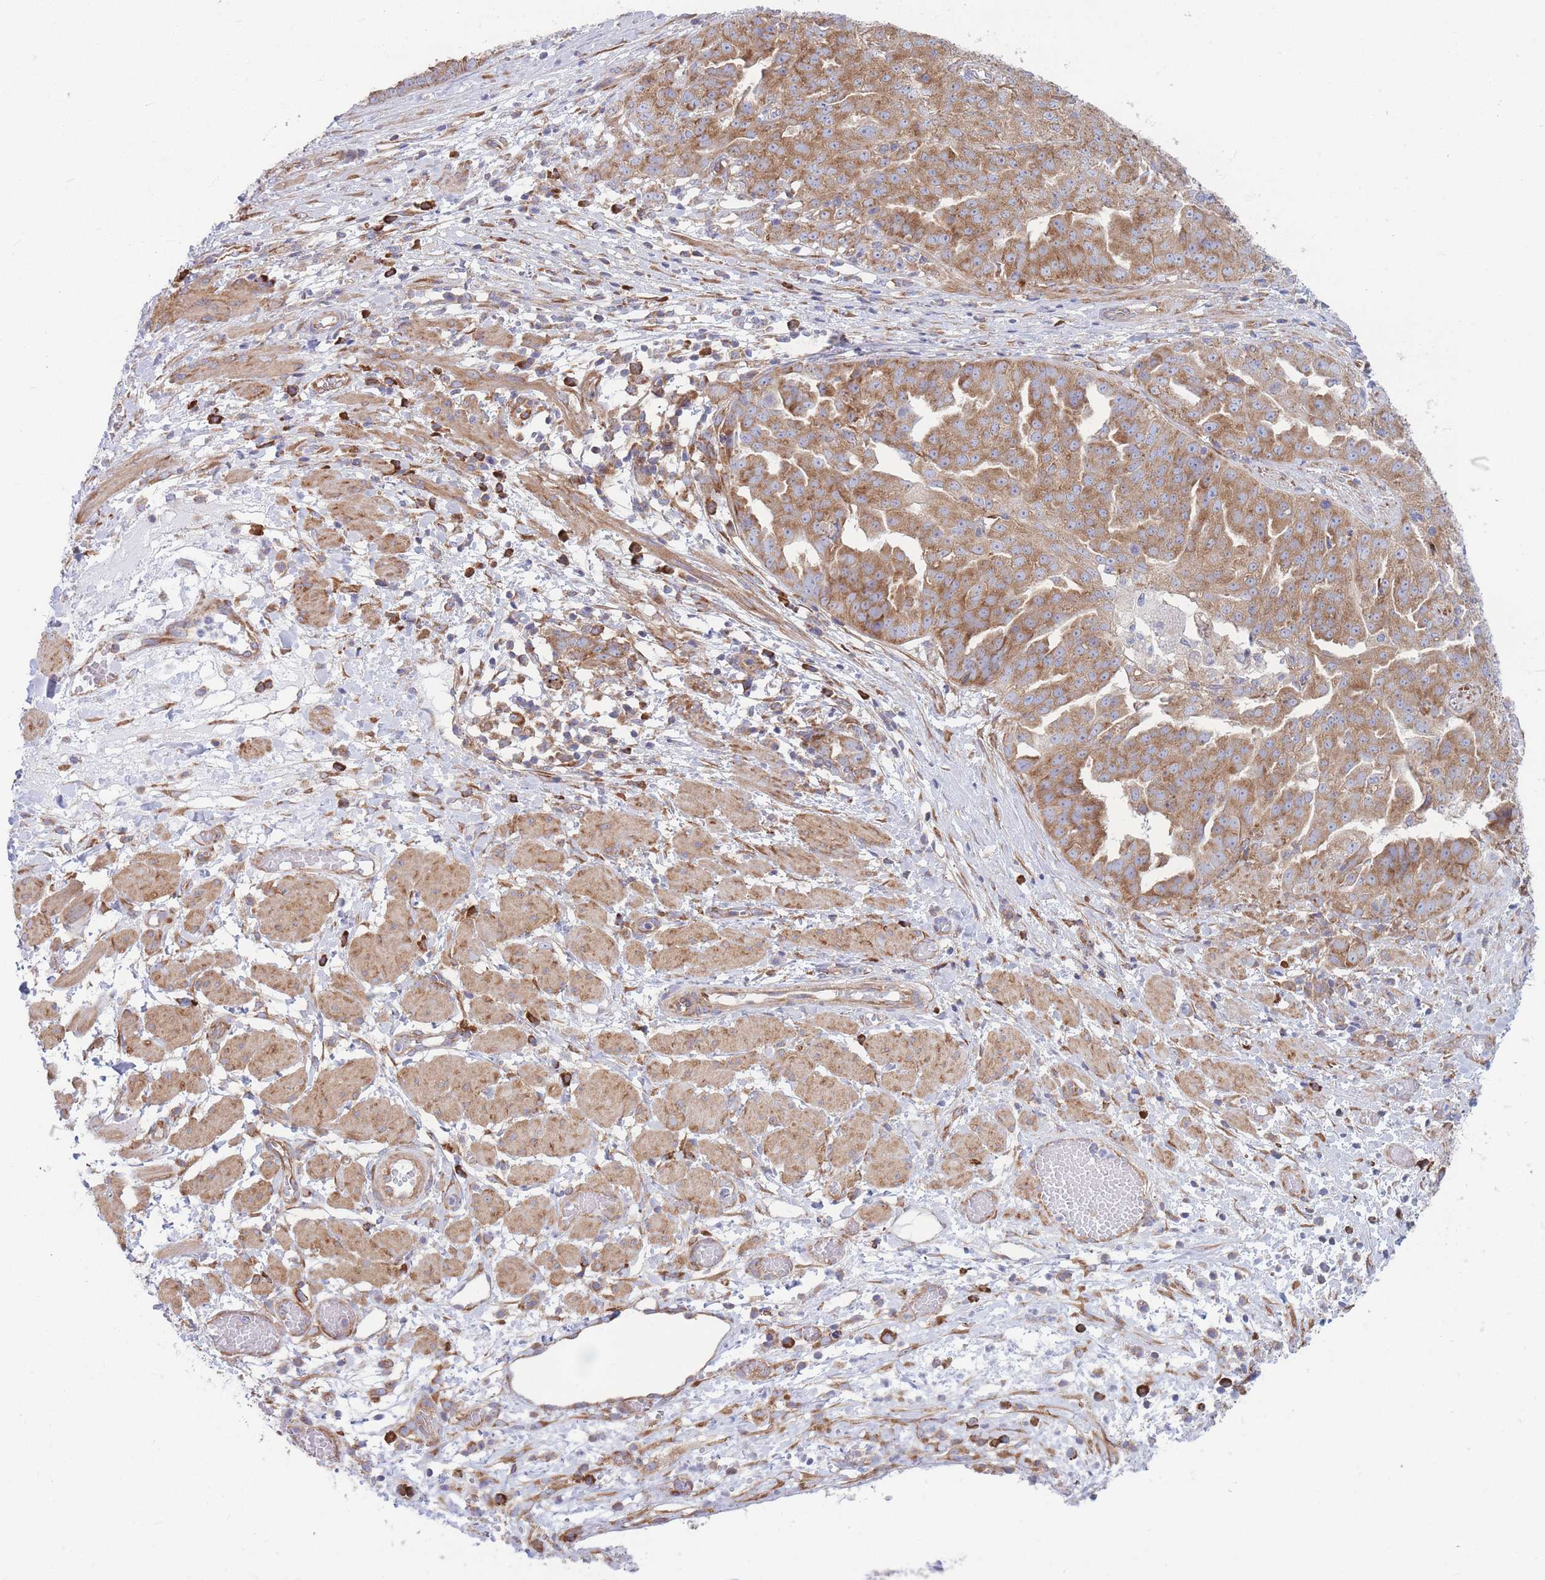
{"staining": {"intensity": "moderate", "quantity": ">75%", "location": "cytoplasmic/membranous"}, "tissue": "ovarian cancer", "cell_type": "Tumor cells", "image_type": "cancer", "snomed": [{"axis": "morphology", "description": "Cystadenocarcinoma, serous, NOS"}, {"axis": "topography", "description": "Ovary"}], "caption": "Immunohistochemical staining of serous cystadenocarcinoma (ovarian) exhibits moderate cytoplasmic/membranous protein positivity in about >75% of tumor cells.", "gene": "RPL8", "patient": {"sex": "female", "age": 58}}